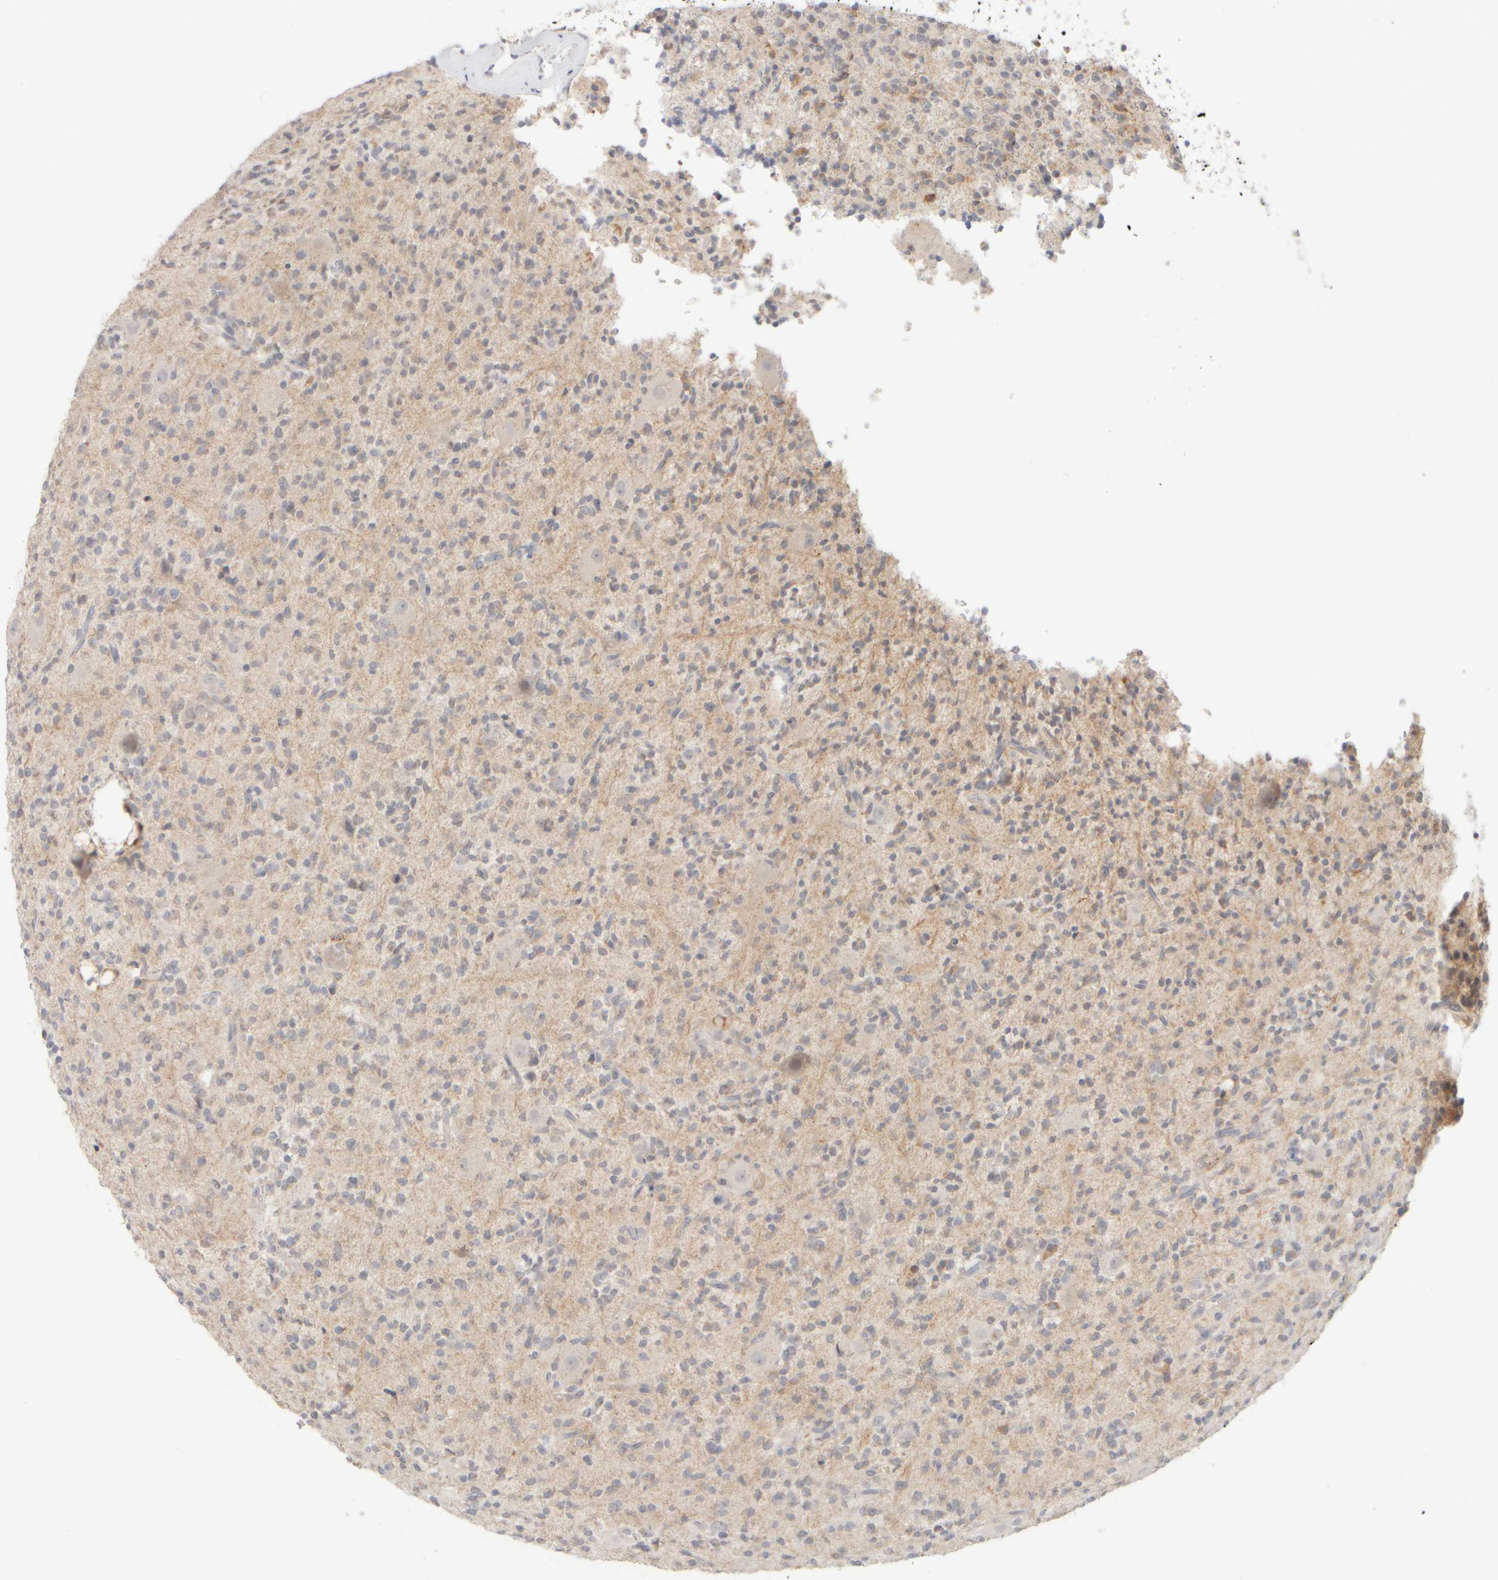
{"staining": {"intensity": "weak", "quantity": "<25%", "location": "cytoplasmic/membranous"}, "tissue": "glioma", "cell_type": "Tumor cells", "image_type": "cancer", "snomed": [{"axis": "morphology", "description": "Glioma, malignant, High grade"}, {"axis": "topography", "description": "Brain"}], "caption": "A micrograph of human glioma is negative for staining in tumor cells.", "gene": "ZNF112", "patient": {"sex": "male", "age": 34}}